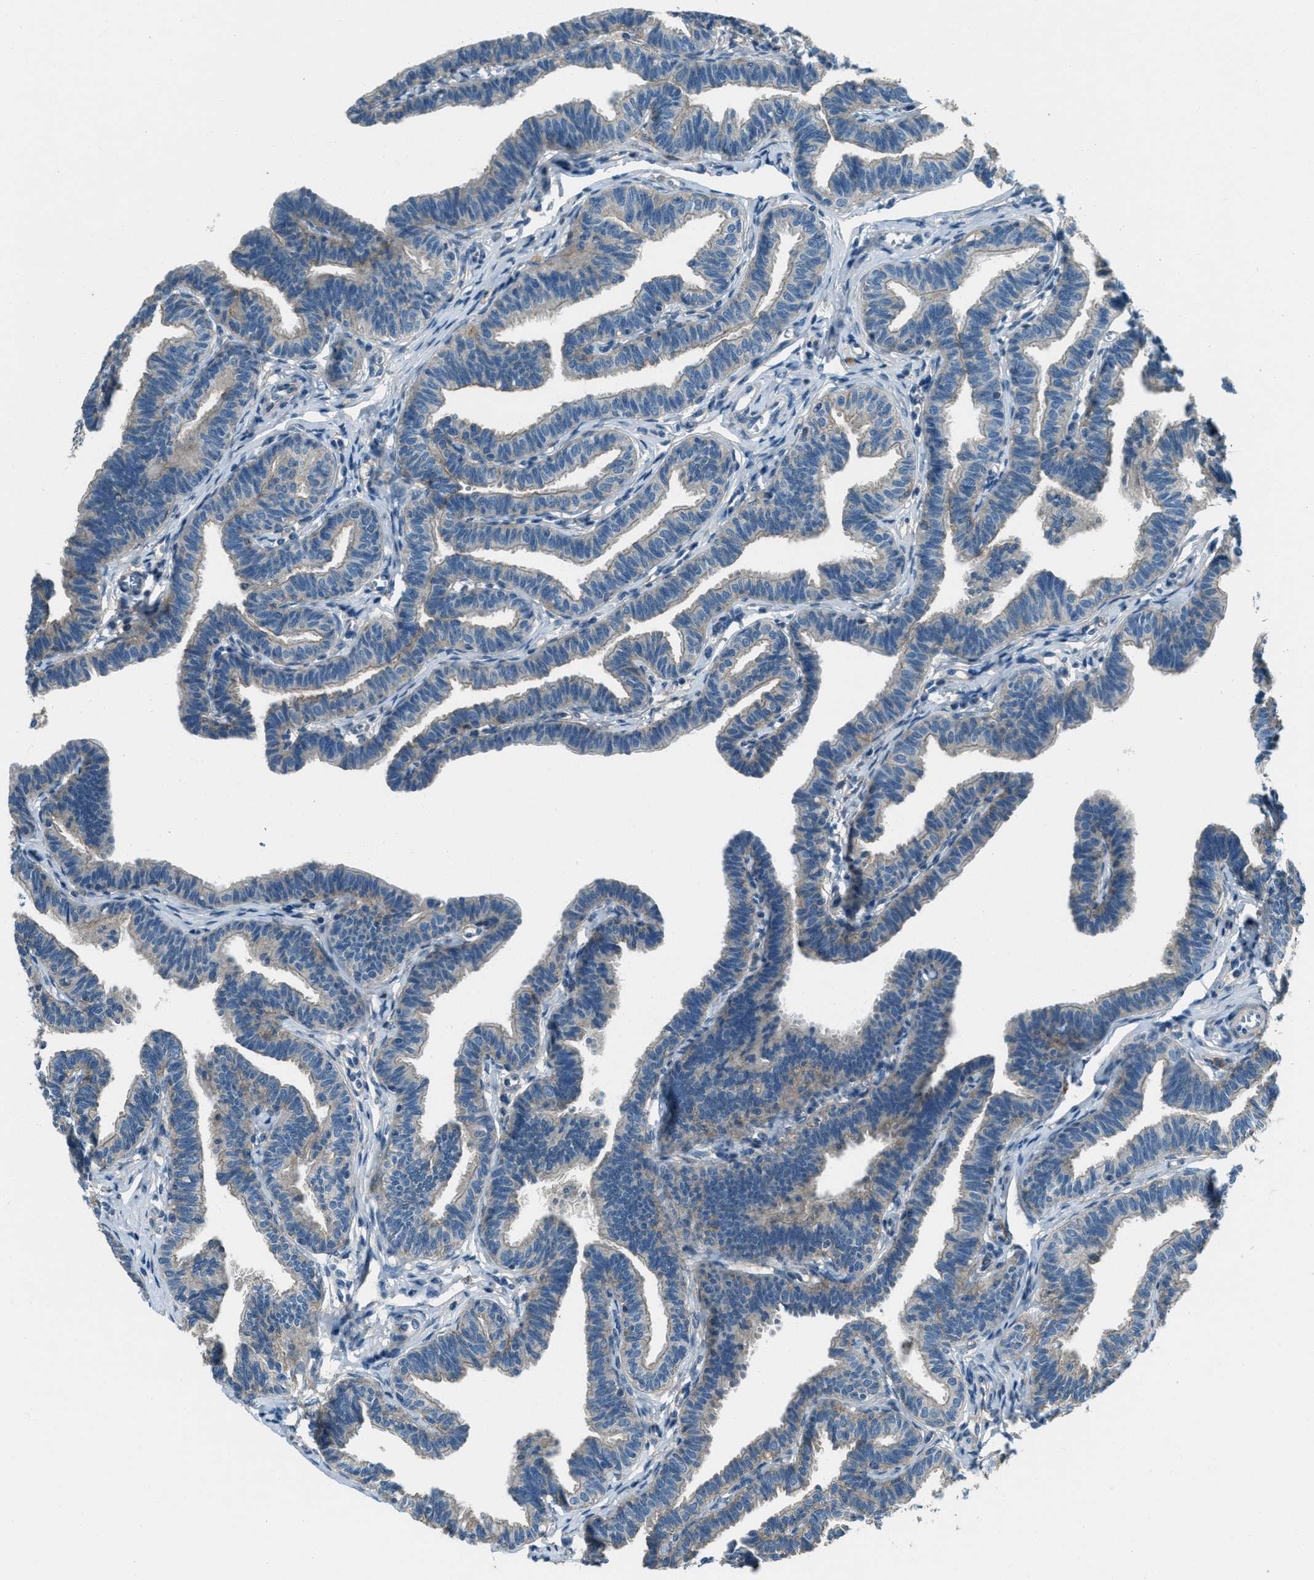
{"staining": {"intensity": "negative", "quantity": "none", "location": "none"}, "tissue": "fallopian tube", "cell_type": "Glandular cells", "image_type": "normal", "snomed": [{"axis": "morphology", "description": "Normal tissue, NOS"}, {"axis": "topography", "description": "Fallopian tube"}, {"axis": "topography", "description": "Ovary"}], "caption": "Immunohistochemical staining of normal human fallopian tube demonstrates no significant positivity in glandular cells.", "gene": "SVIL", "patient": {"sex": "female", "age": 23}}